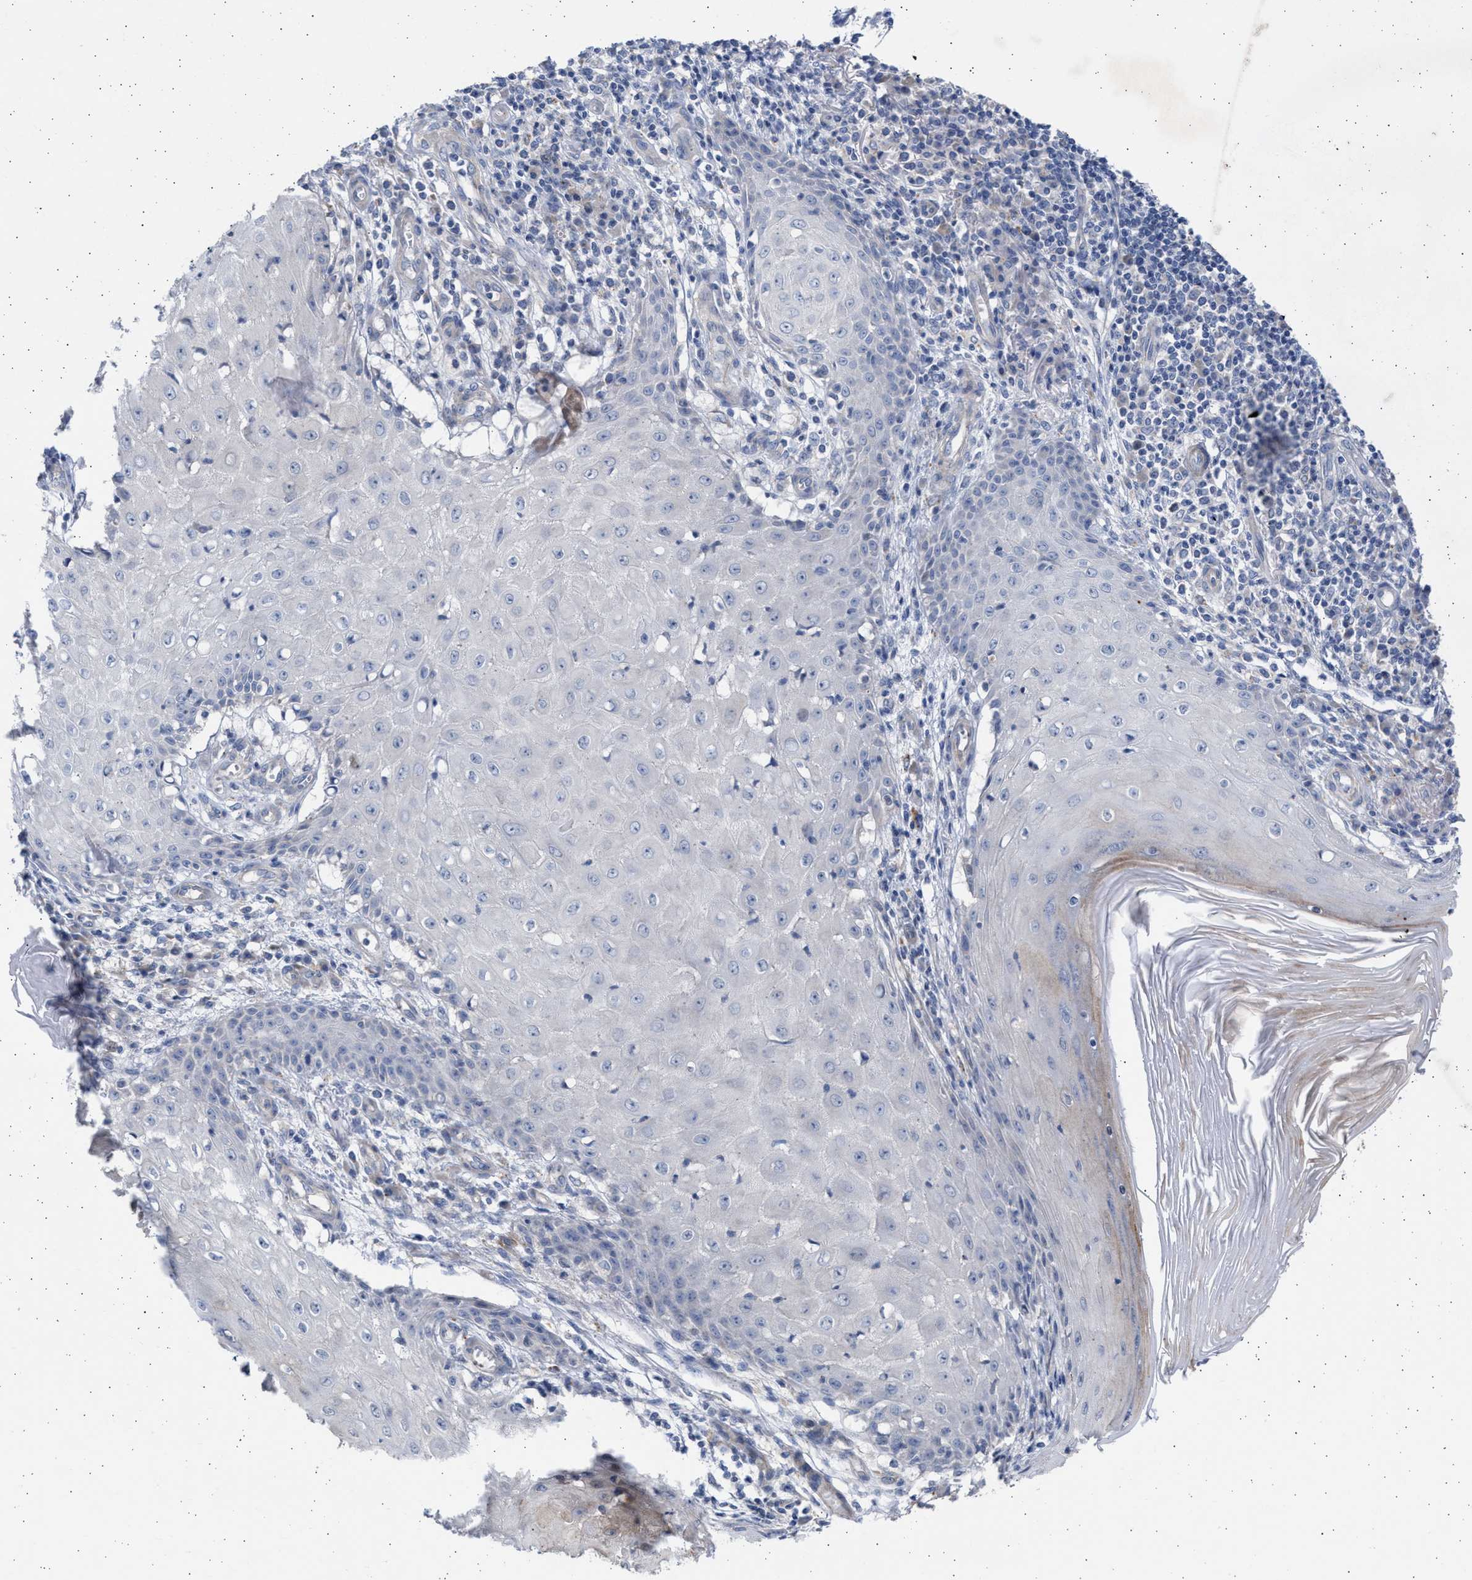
{"staining": {"intensity": "negative", "quantity": "none", "location": "none"}, "tissue": "skin cancer", "cell_type": "Tumor cells", "image_type": "cancer", "snomed": [{"axis": "morphology", "description": "Squamous cell carcinoma, NOS"}, {"axis": "topography", "description": "Skin"}], "caption": "The micrograph demonstrates no significant staining in tumor cells of squamous cell carcinoma (skin).", "gene": "NBR1", "patient": {"sex": "female", "age": 73}}